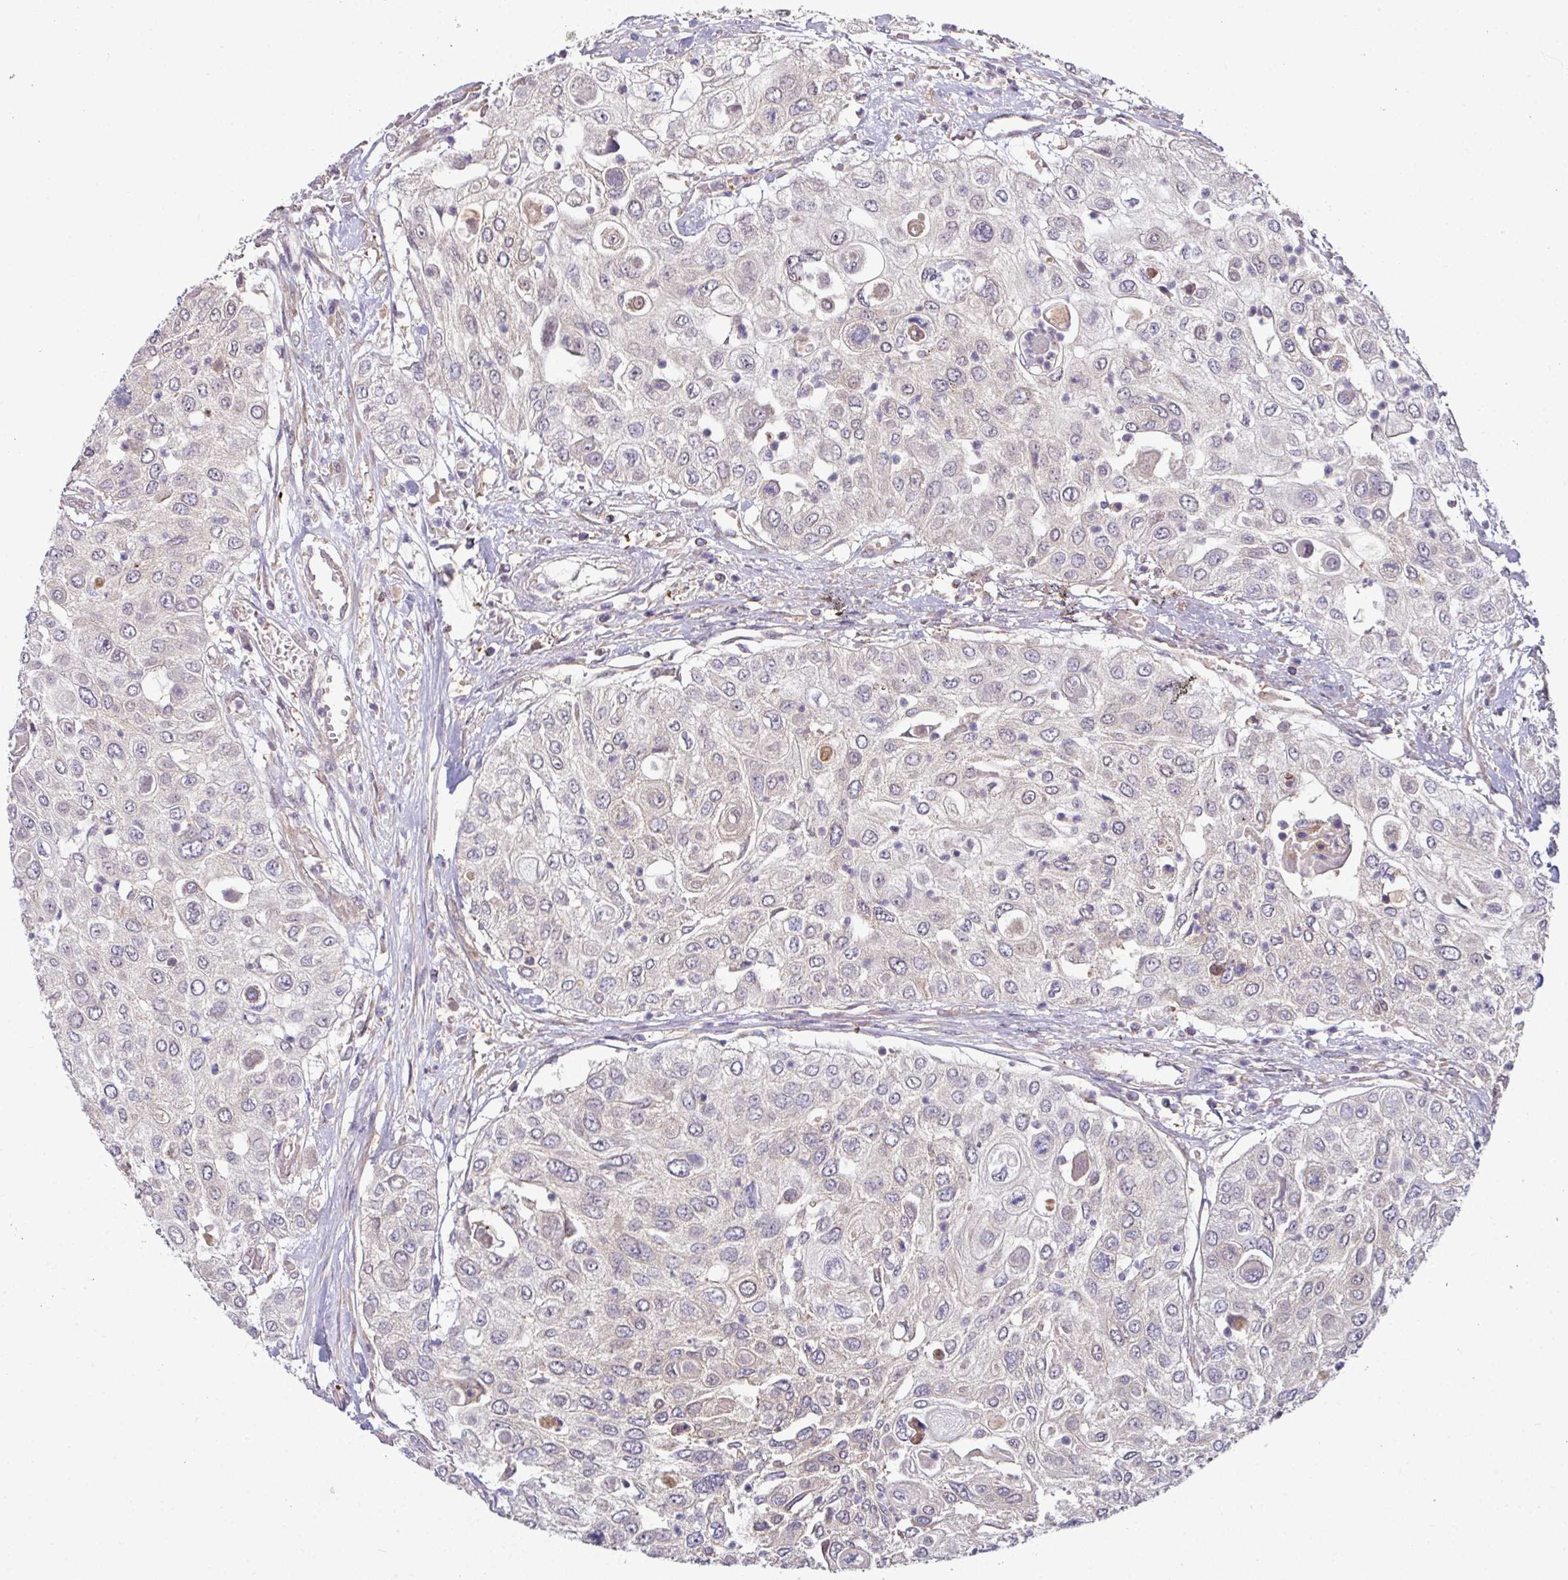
{"staining": {"intensity": "negative", "quantity": "none", "location": "none"}, "tissue": "urothelial cancer", "cell_type": "Tumor cells", "image_type": "cancer", "snomed": [{"axis": "morphology", "description": "Urothelial carcinoma, High grade"}, {"axis": "topography", "description": "Urinary bladder"}], "caption": "IHC of human urothelial cancer reveals no expression in tumor cells.", "gene": "SLAMF6", "patient": {"sex": "female", "age": 79}}